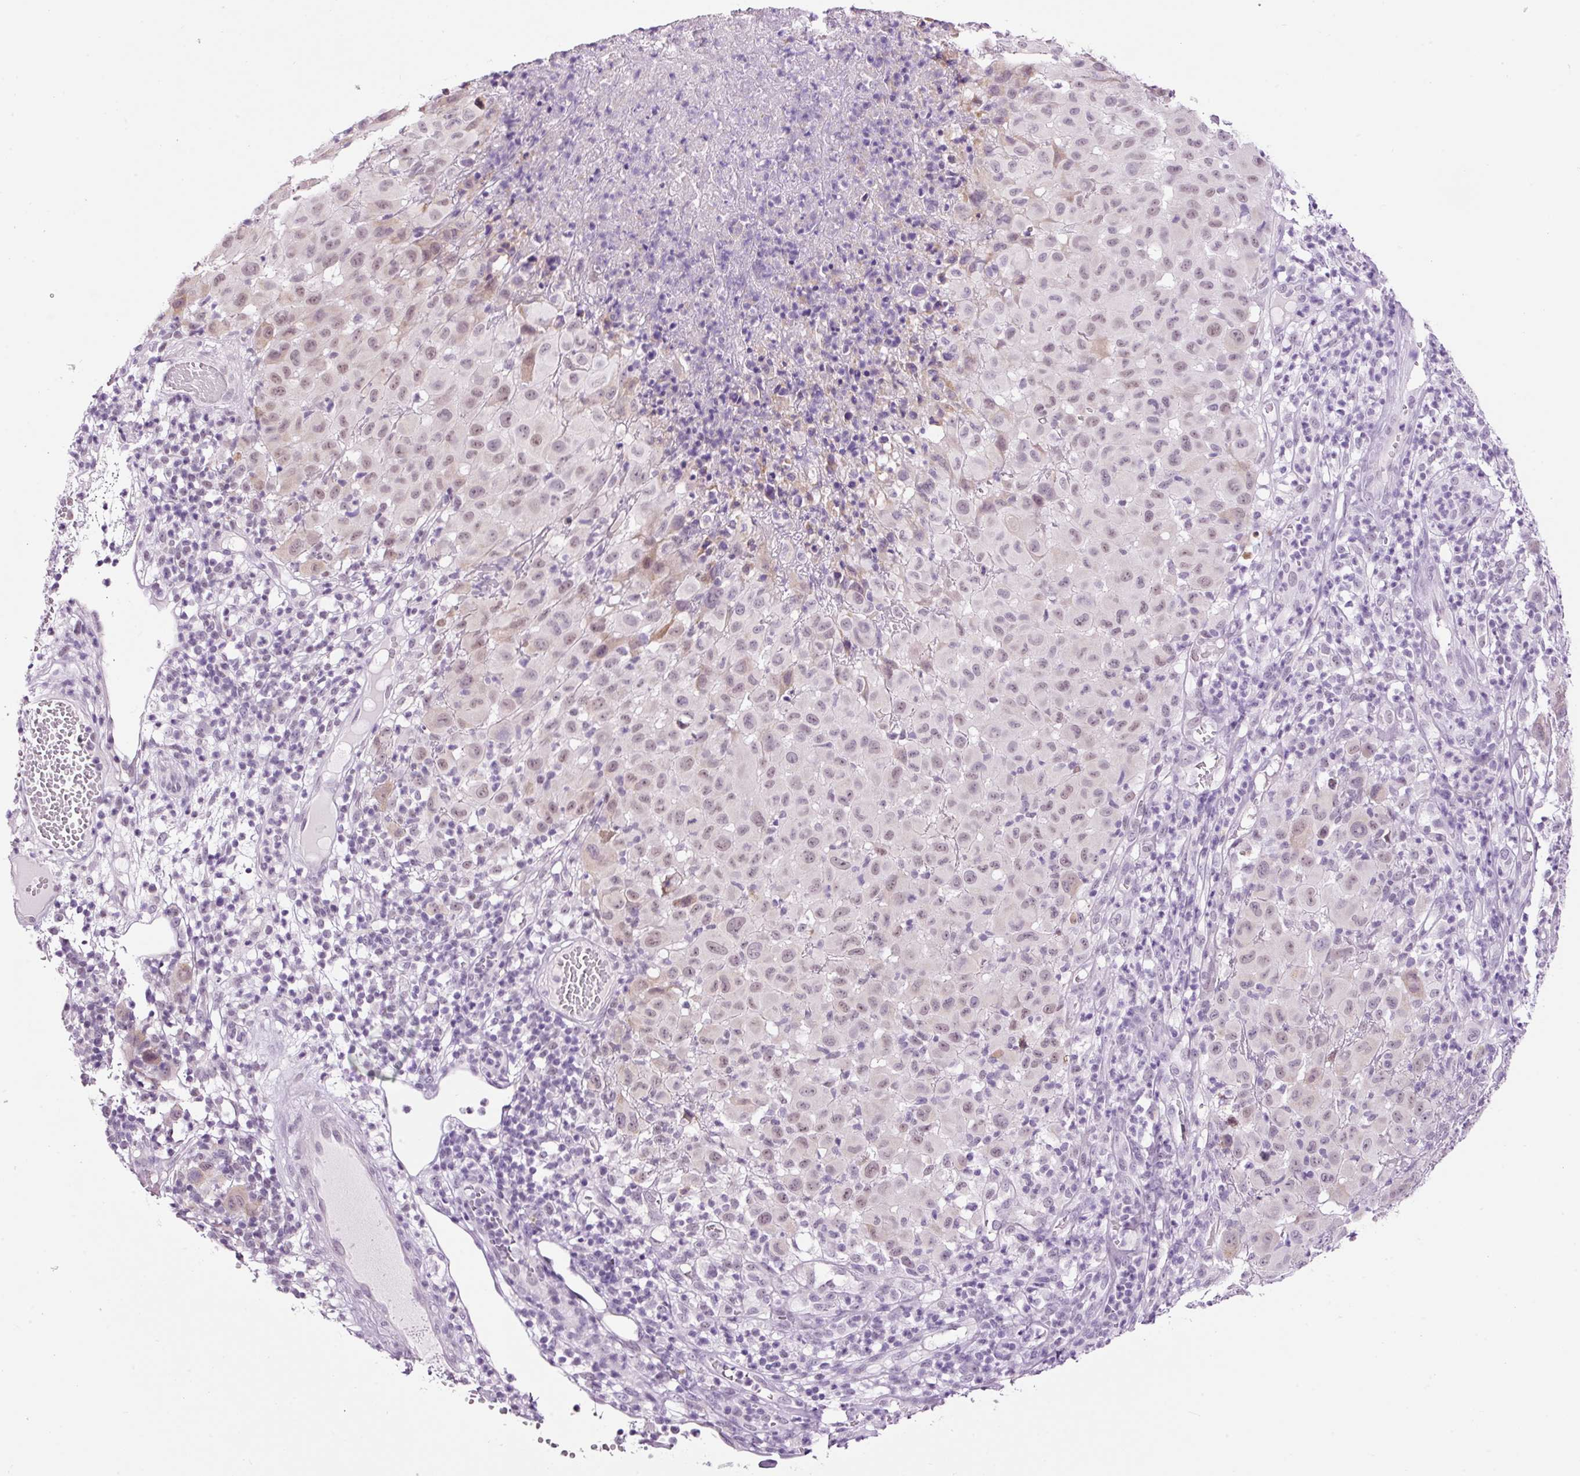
{"staining": {"intensity": "weak", "quantity": "25%-75%", "location": "nuclear"}, "tissue": "melanoma", "cell_type": "Tumor cells", "image_type": "cancer", "snomed": [{"axis": "morphology", "description": "Malignant melanoma, NOS"}, {"axis": "topography", "description": "Skin"}], "caption": "Weak nuclear expression for a protein is identified in about 25%-75% of tumor cells of malignant melanoma using immunohistochemistry.", "gene": "RTF2", "patient": {"sex": "male", "age": 73}}